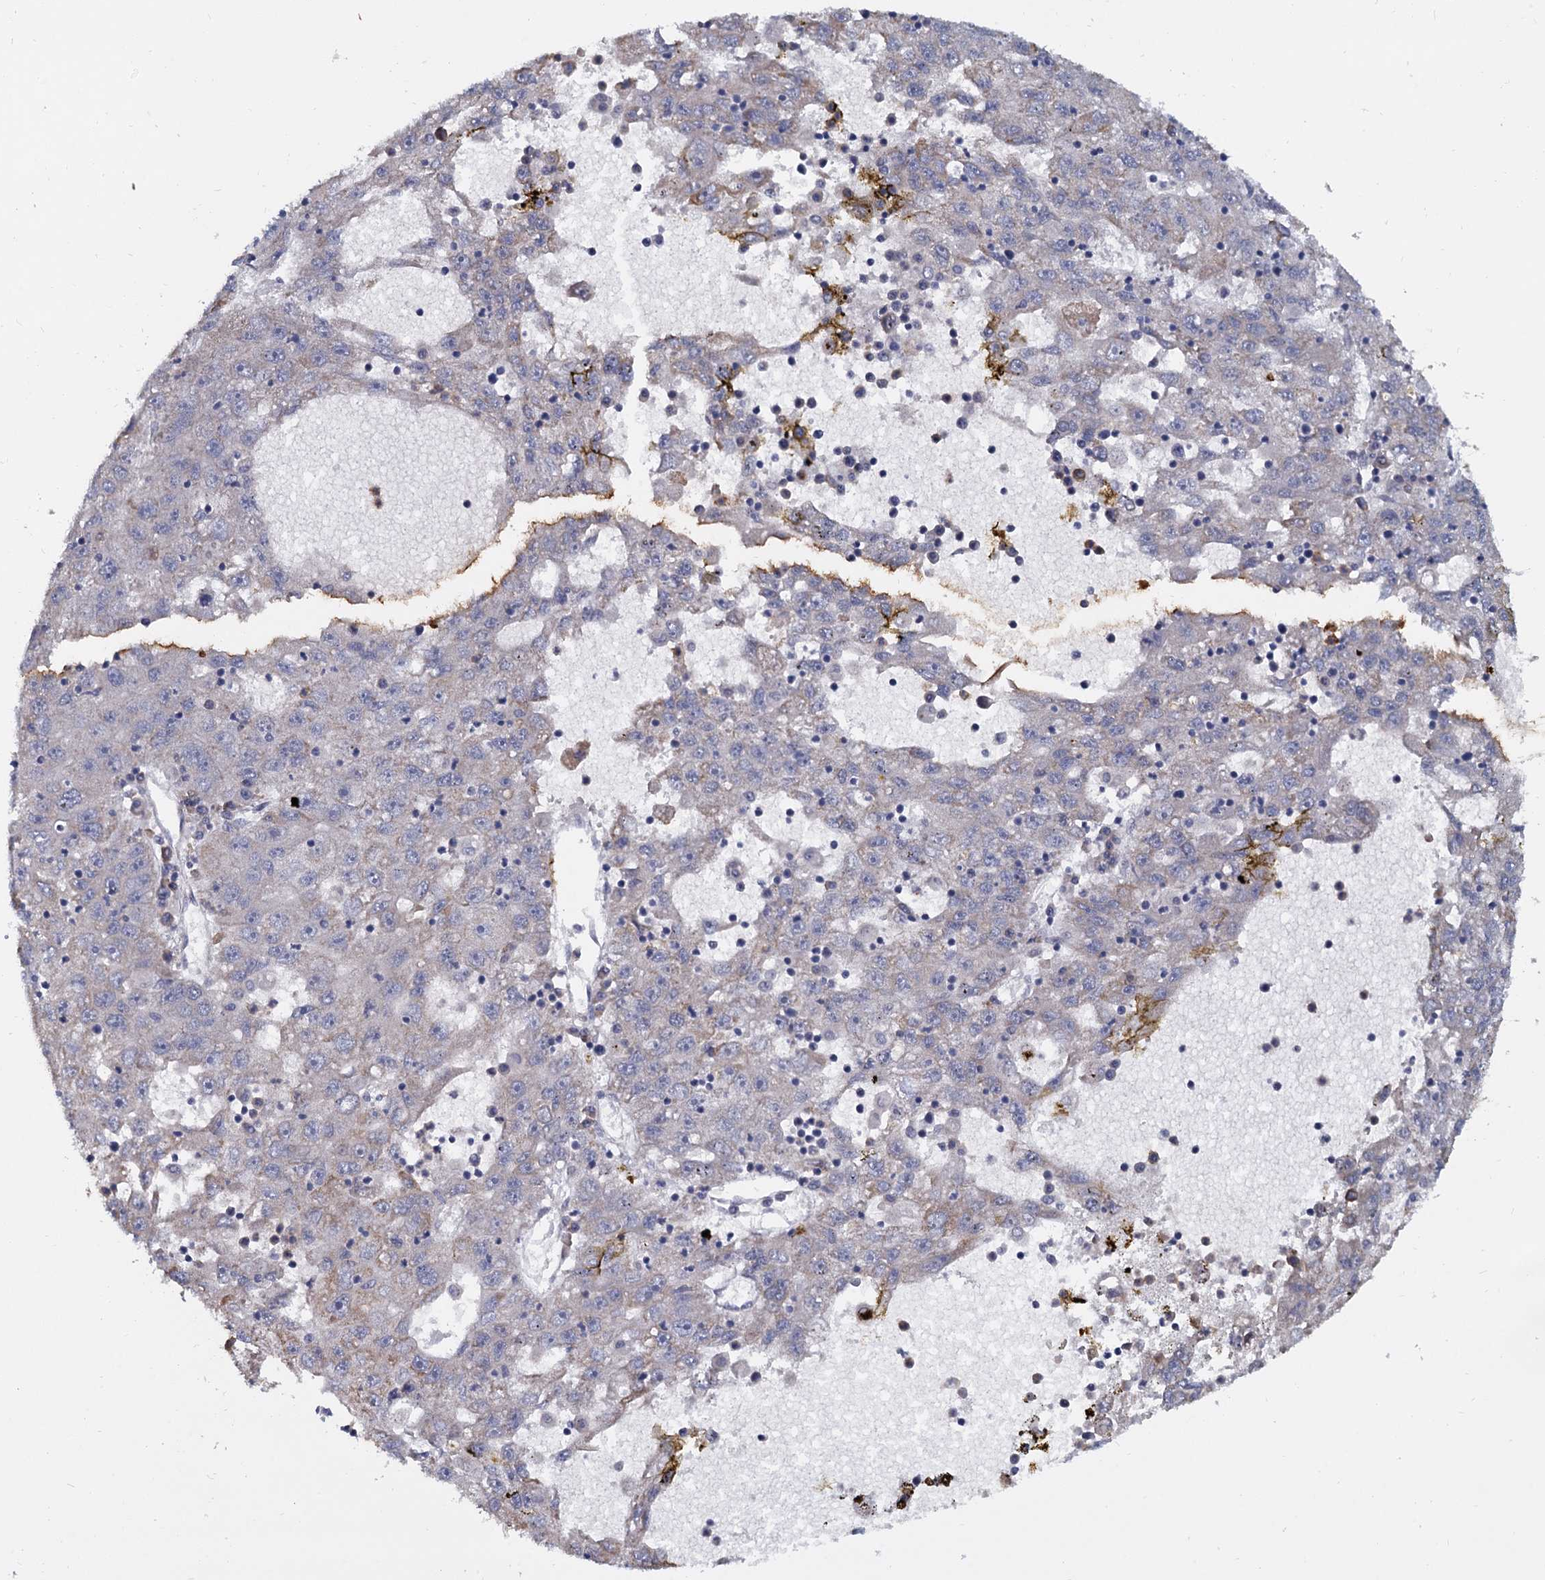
{"staining": {"intensity": "weak", "quantity": "<25%", "location": "cytoplasmic/membranous"}, "tissue": "liver cancer", "cell_type": "Tumor cells", "image_type": "cancer", "snomed": [{"axis": "morphology", "description": "Carcinoma, Hepatocellular, NOS"}, {"axis": "topography", "description": "Liver"}], "caption": "Tumor cells are negative for protein expression in human liver hepatocellular carcinoma.", "gene": "LRRC51", "patient": {"sex": "male", "age": 49}}